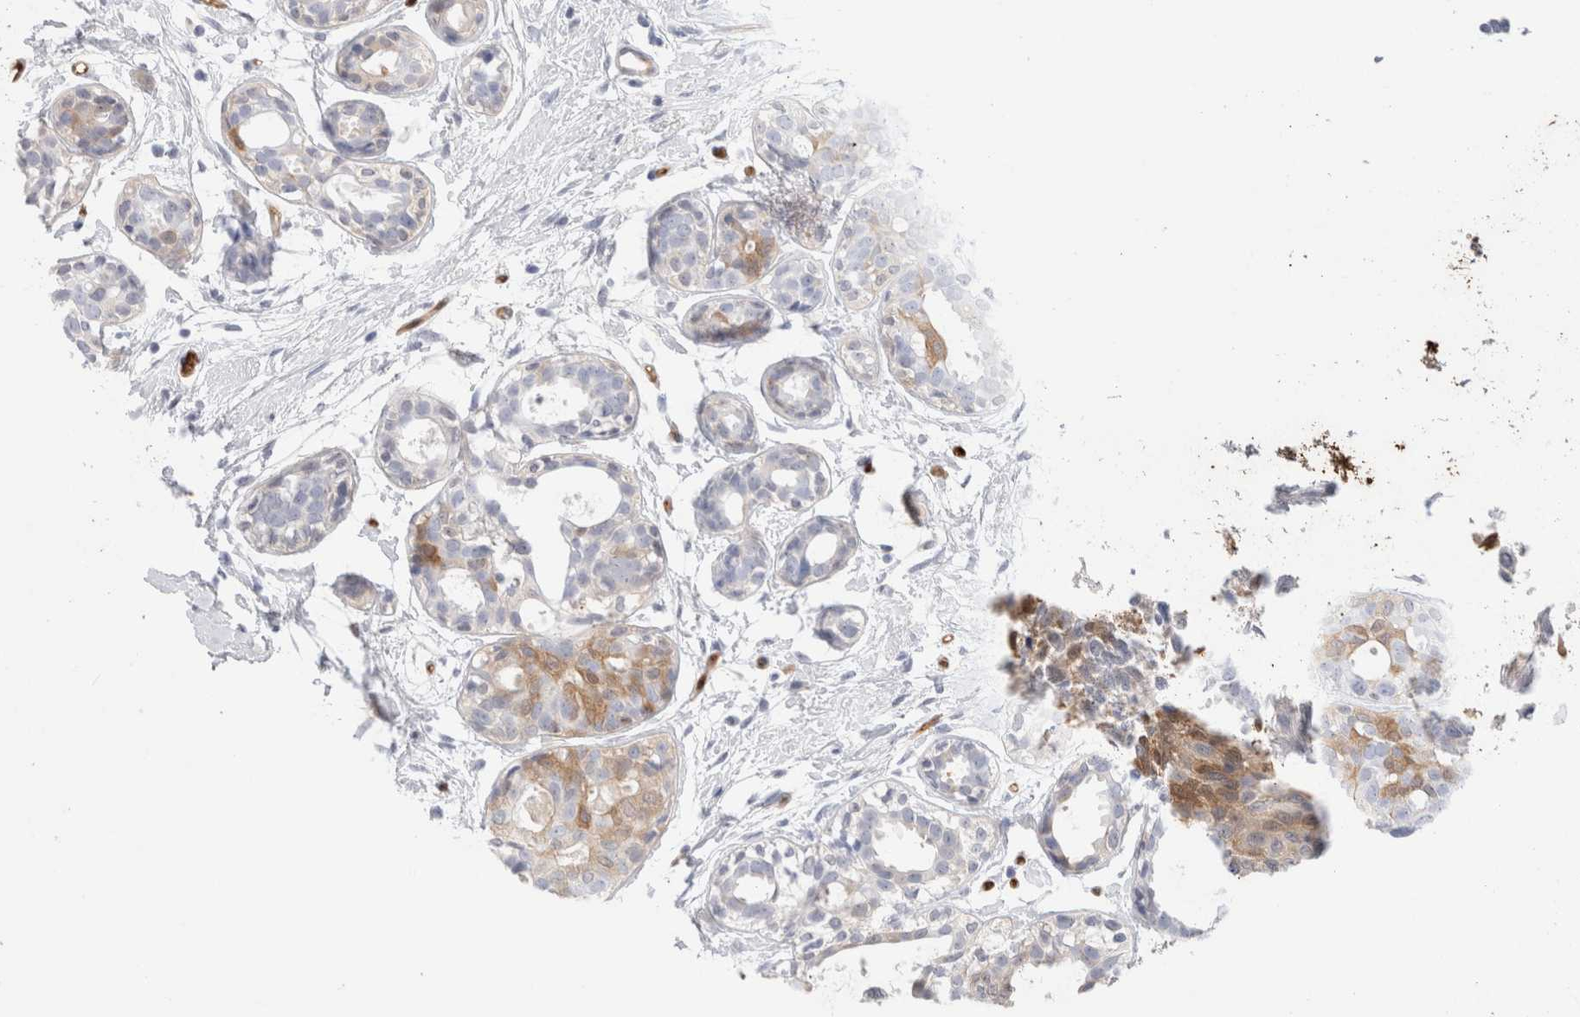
{"staining": {"intensity": "weak", "quantity": "<25%", "location": "cytoplasmic/membranous"}, "tissue": "breast cancer", "cell_type": "Tumor cells", "image_type": "cancer", "snomed": [{"axis": "morphology", "description": "Duct carcinoma"}, {"axis": "topography", "description": "Breast"}], "caption": "A high-resolution histopathology image shows immunohistochemistry (IHC) staining of breast cancer (infiltrating ductal carcinoma), which reveals no significant expression in tumor cells.", "gene": "NAPEPLD", "patient": {"sex": "female", "age": 55}}